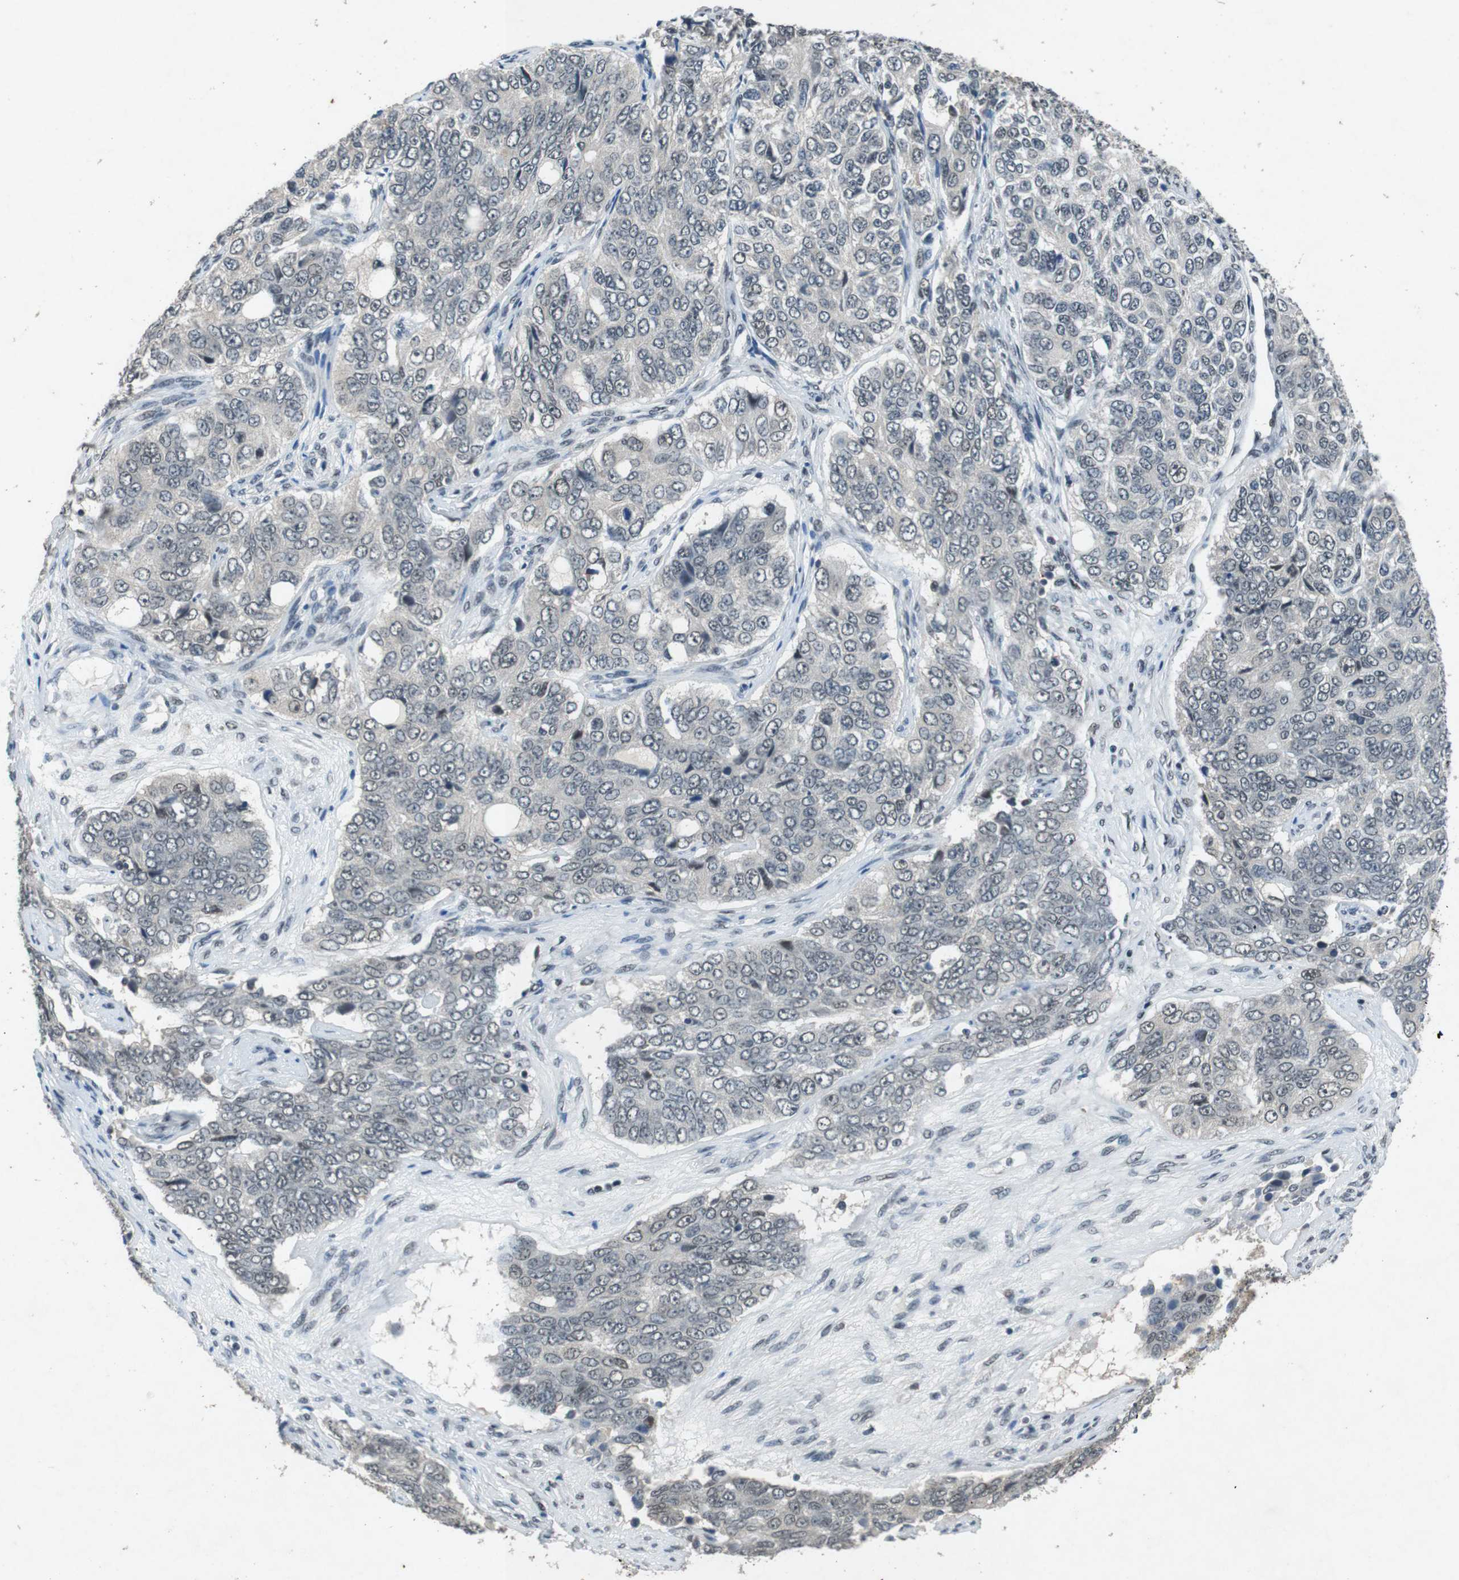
{"staining": {"intensity": "negative", "quantity": "none", "location": "none"}, "tissue": "ovarian cancer", "cell_type": "Tumor cells", "image_type": "cancer", "snomed": [{"axis": "morphology", "description": "Carcinoma, endometroid"}, {"axis": "topography", "description": "Ovary"}], "caption": "Ovarian cancer was stained to show a protein in brown. There is no significant expression in tumor cells.", "gene": "USP7", "patient": {"sex": "female", "age": 51}}